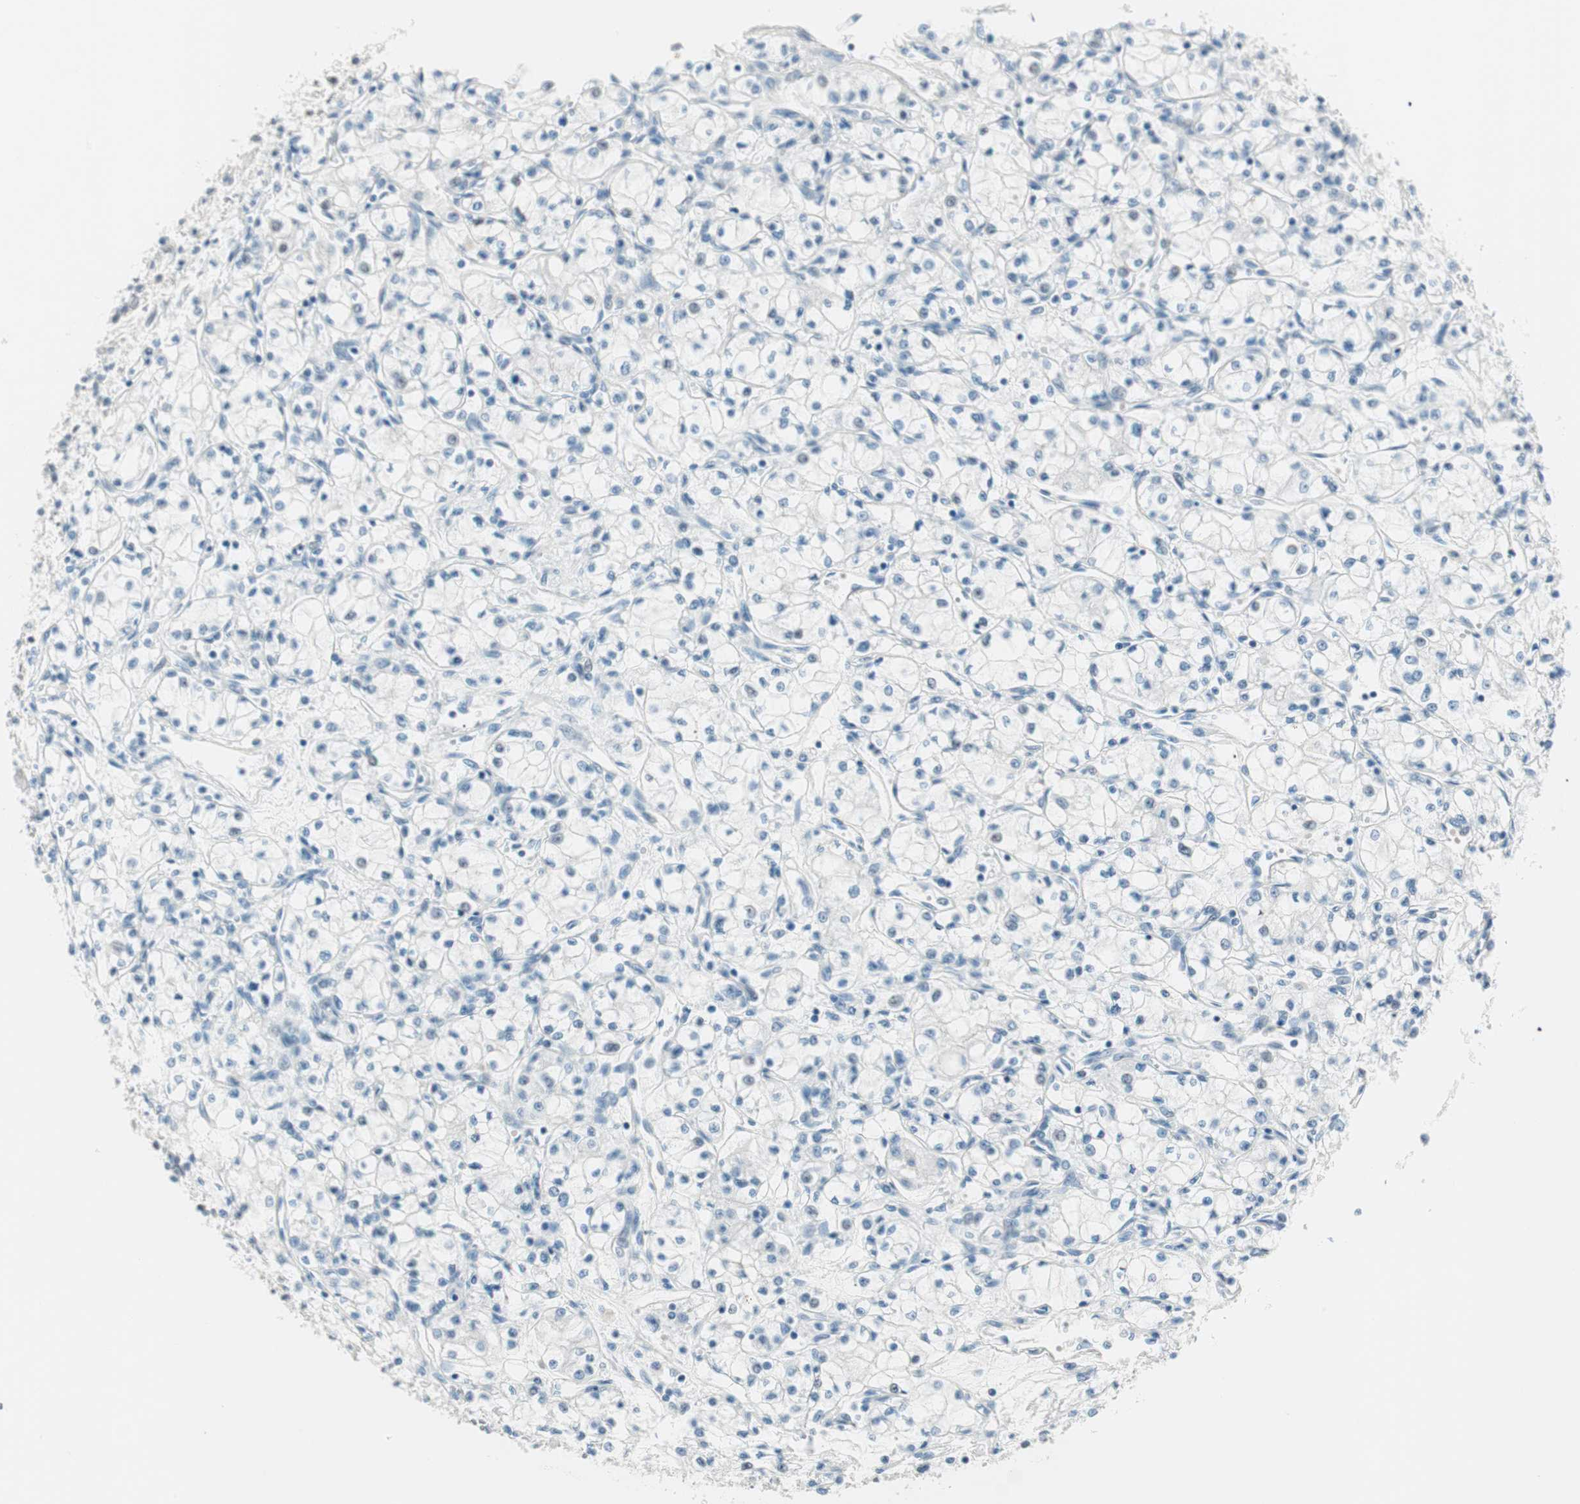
{"staining": {"intensity": "negative", "quantity": "none", "location": "none"}, "tissue": "renal cancer", "cell_type": "Tumor cells", "image_type": "cancer", "snomed": [{"axis": "morphology", "description": "Normal tissue, NOS"}, {"axis": "morphology", "description": "Adenocarcinoma, NOS"}, {"axis": "topography", "description": "Kidney"}], "caption": "IHC of human renal cancer (adenocarcinoma) reveals no staining in tumor cells.", "gene": "HOXB13", "patient": {"sex": "male", "age": 59}}